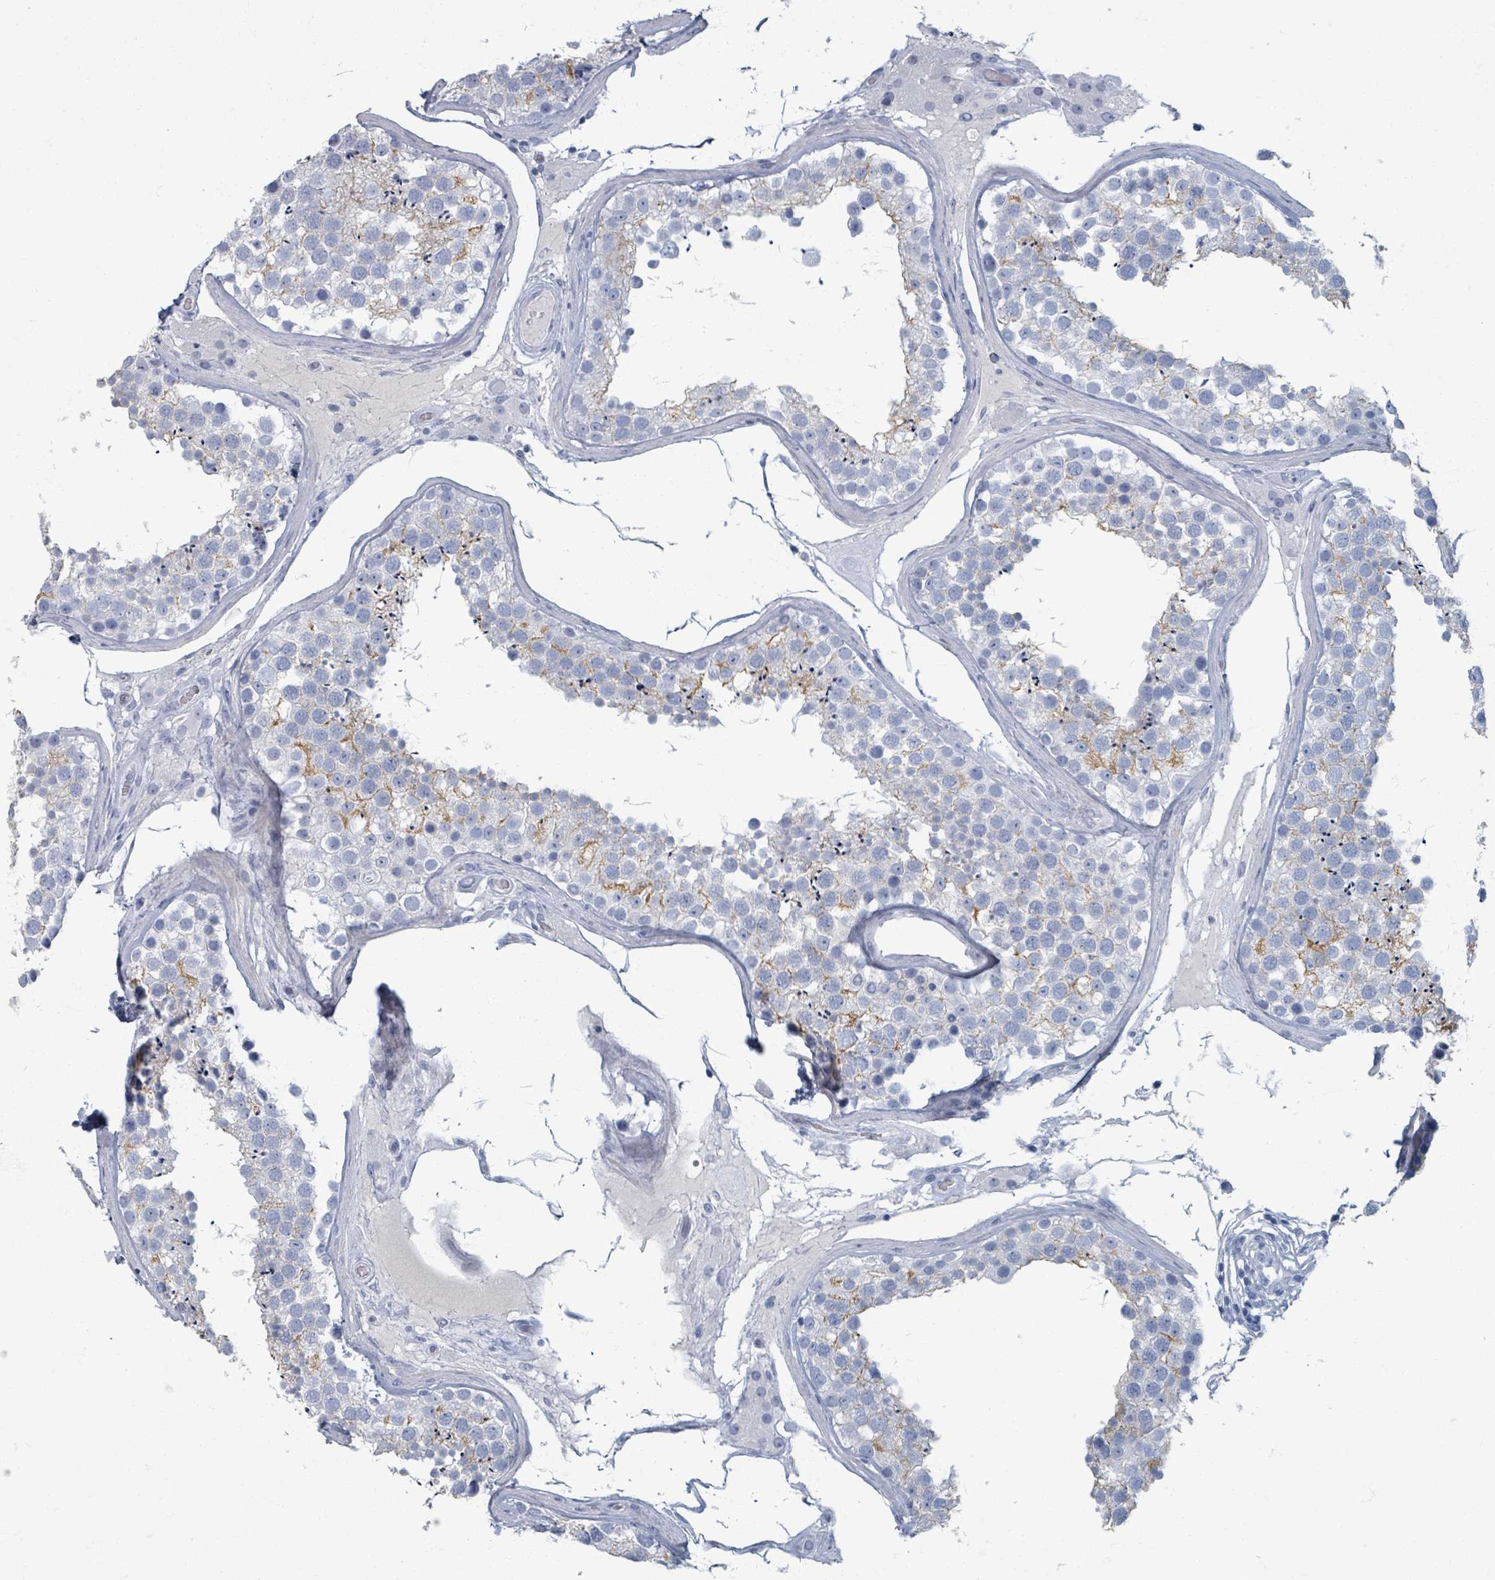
{"staining": {"intensity": "weak", "quantity": "<25%", "location": "cytoplasmic/membranous"}, "tissue": "testis", "cell_type": "Cells in seminiferous ducts", "image_type": "normal", "snomed": [{"axis": "morphology", "description": "Normal tissue, NOS"}, {"axis": "topography", "description": "Testis"}], "caption": "The photomicrograph demonstrates no significant staining in cells in seminiferous ducts of testis. (Brightfield microscopy of DAB immunohistochemistry at high magnification).", "gene": "TAS2R1", "patient": {"sex": "male", "age": 46}}